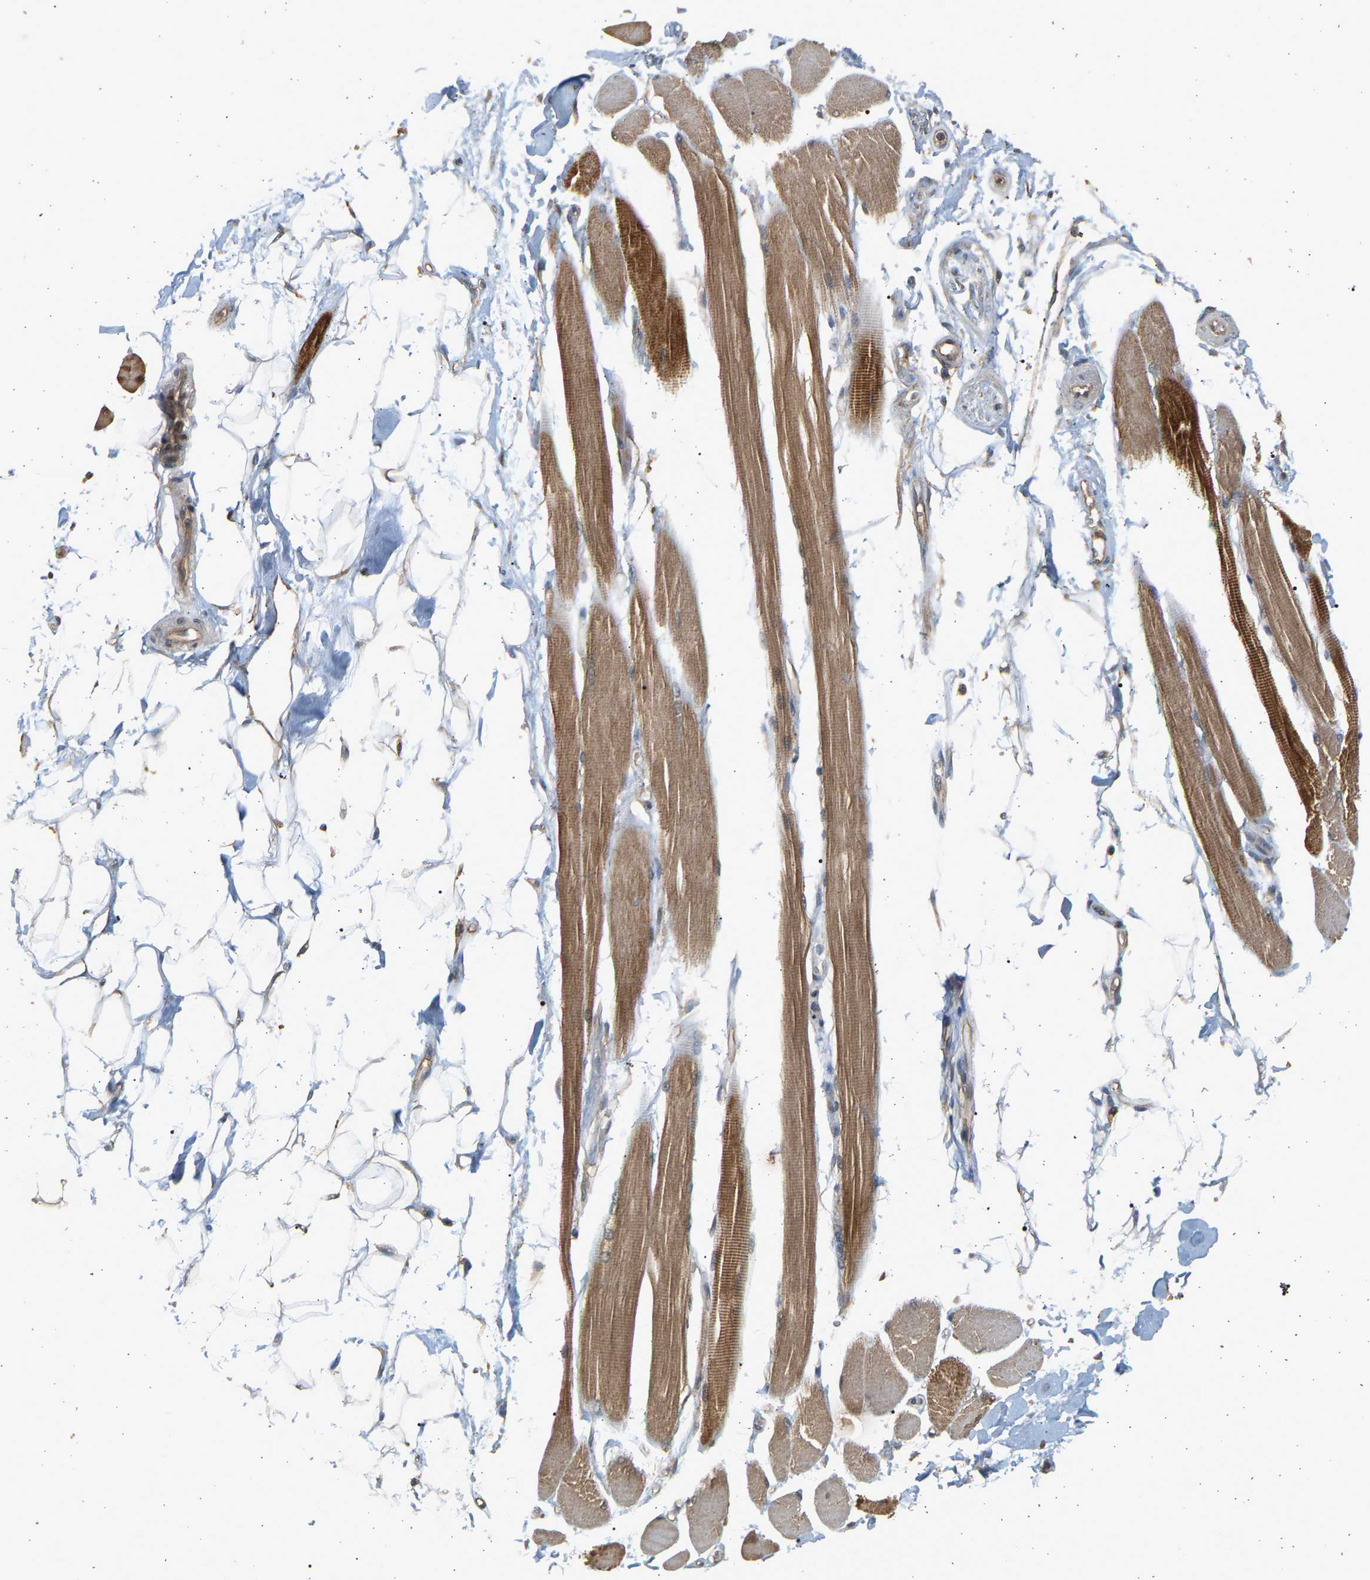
{"staining": {"intensity": "strong", "quantity": ">75%", "location": "cytoplasmic/membranous"}, "tissue": "skeletal muscle", "cell_type": "Myocytes", "image_type": "normal", "snomed": [{"axis": "morphology", "description": "Normal tissue, NOS"}, {"axis": "topography", "description": "Skeletal muscle"}, {"axis": "topography", "description": "Peripheral nerve tissue"}], "caption": "A brown stain highlights strong cytoplasmic/membranous staining of a protein in myocytes of normal human skeletal muscle.", "gene": "B4GALT6", "patient": {"sex": "female", "age": 84}}